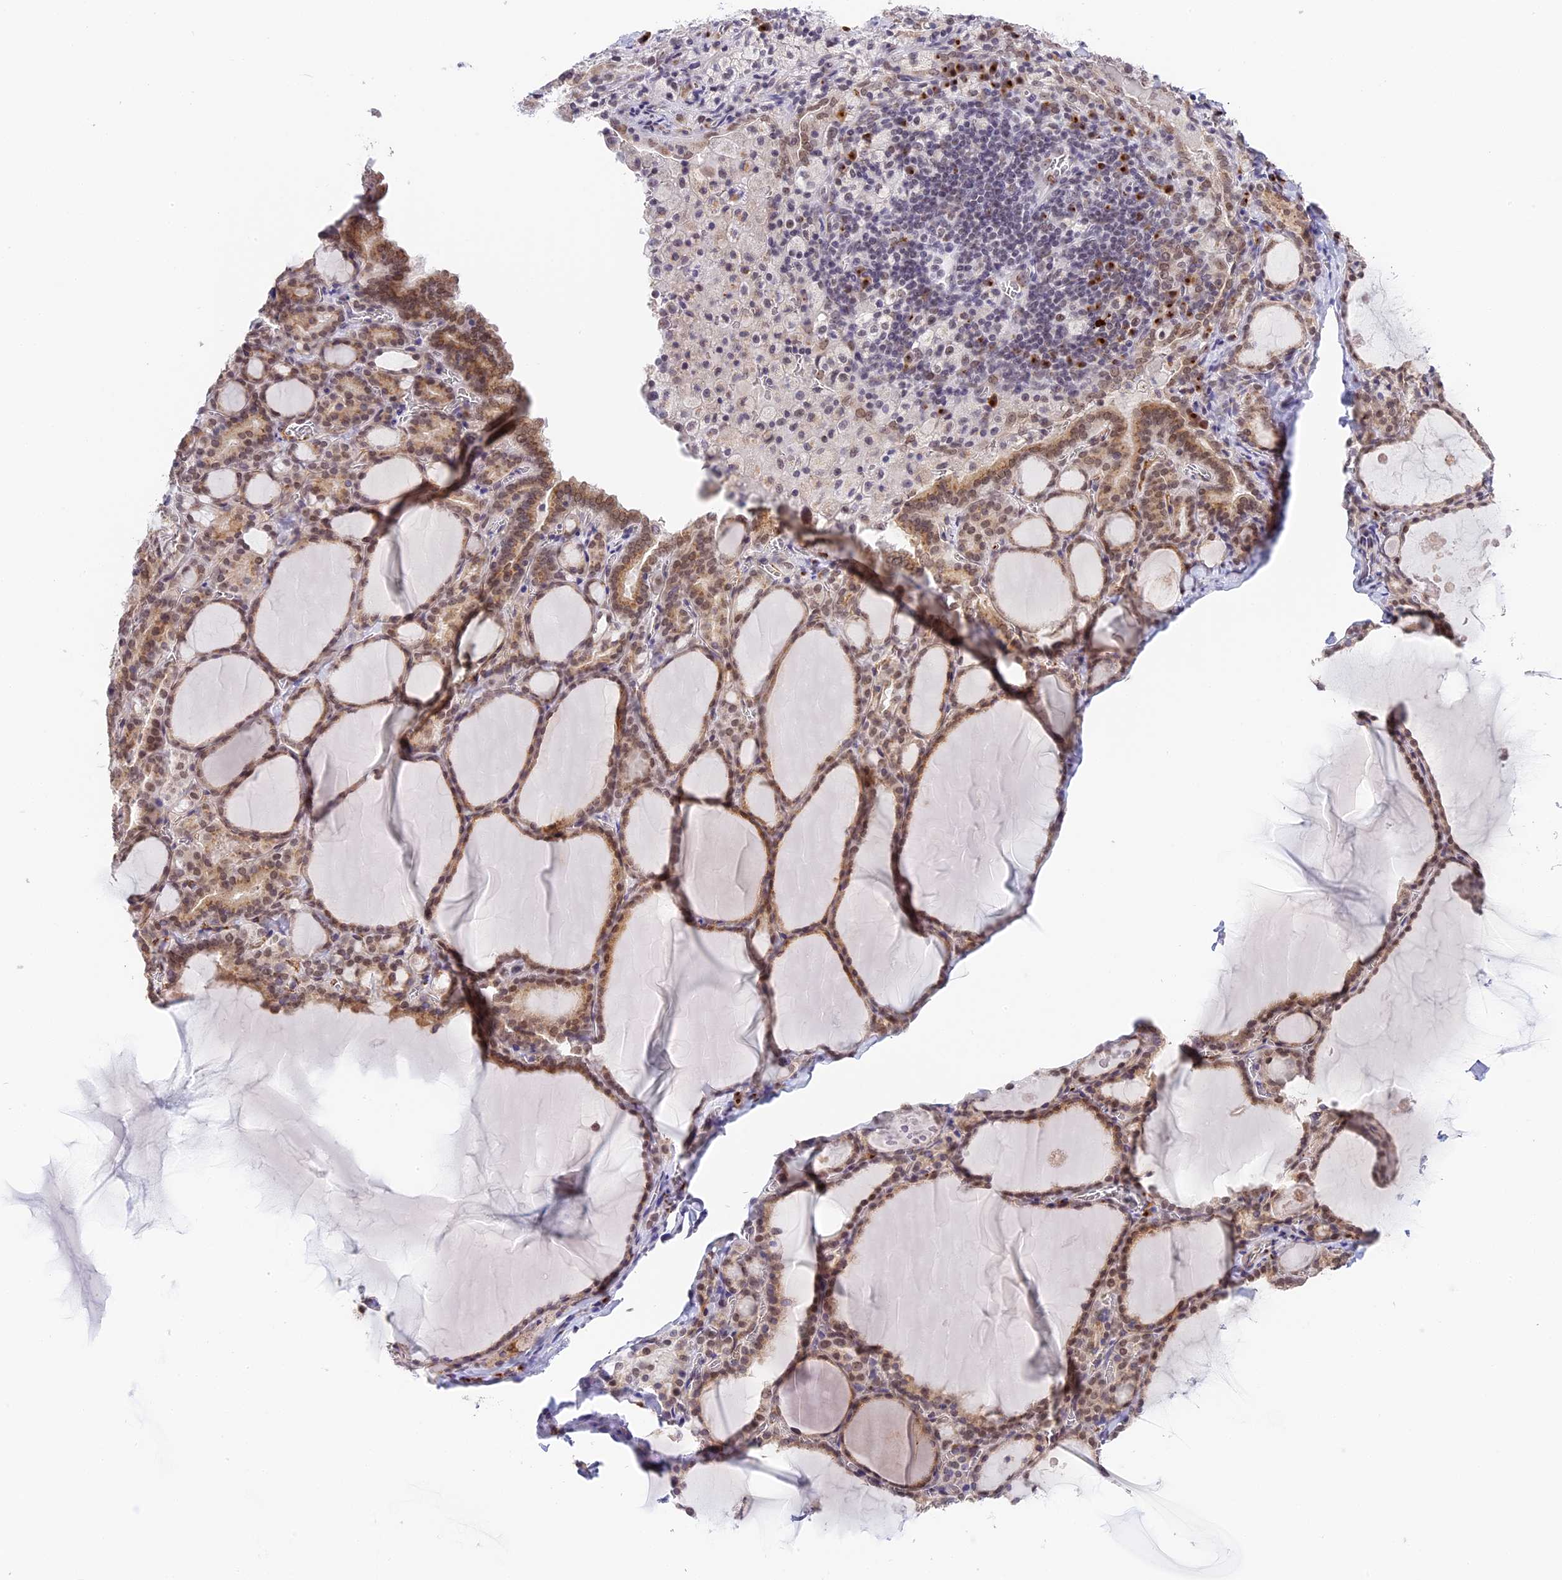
{"staining": {"intensity": "moderate", "quantity": ">75%", "location": "cytoplasmic/membranous,nuclear"}, "tissue": "thyroid gland", "cell_type": "Glandular cells", "image_type": "normal", "snomed": [{"axis": "morphology", "description": "Normal tissue, NOS"}, {"axis": "topography", "description": "Thyroid gland"}], "caption": "Human thyroid gland stained for a protein (brown) demonstrates moderate cytoplasmic/membranous,nuclear positive positivity in approximately >75% of glandular cells.", "gene": "HEATR5B", "patient": {"sex": "male", "age": 56}}